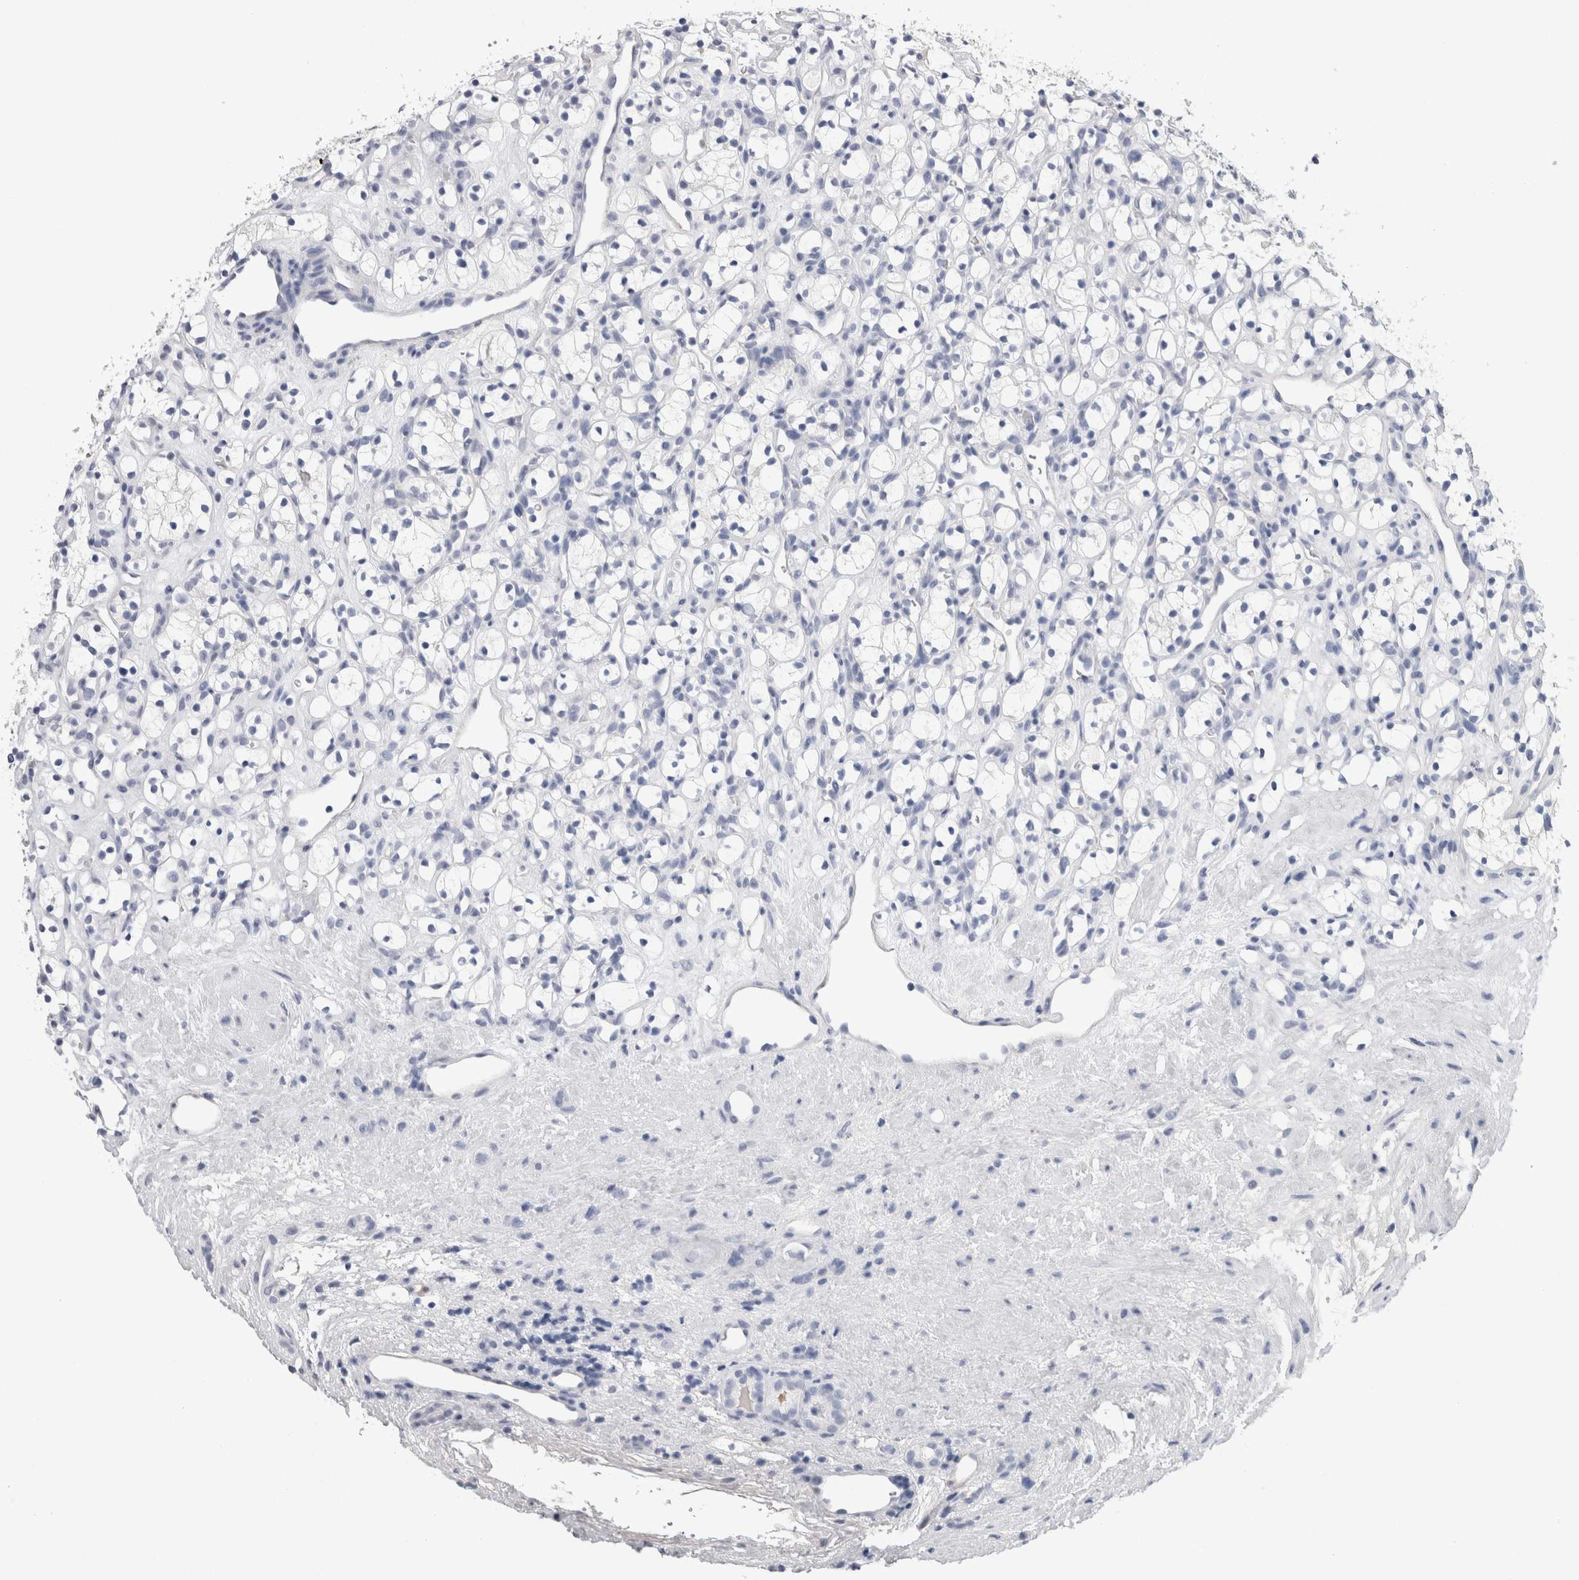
{"staining": {"intensity": "negative", "quantity": "none", "location": "none"}, "tissue": "renal cancer", "cell_type": "Tumor cells", "image_type": "cancer", "snomed": [{"axis": "morphology", "description": "Adenocarcinoma, NOS"}, {"axis": "topography", "description": "Kidney"}], "caption": "An image of renal cancer stained for a protein exhibits no brown staining in tumor cells. (DAB (3,3'-diaminobenzidine) IHC visualized using brightfield microscopy, high magnification).", "gene": "FABP4", "patient": {"sex": "female", "age": 60}}